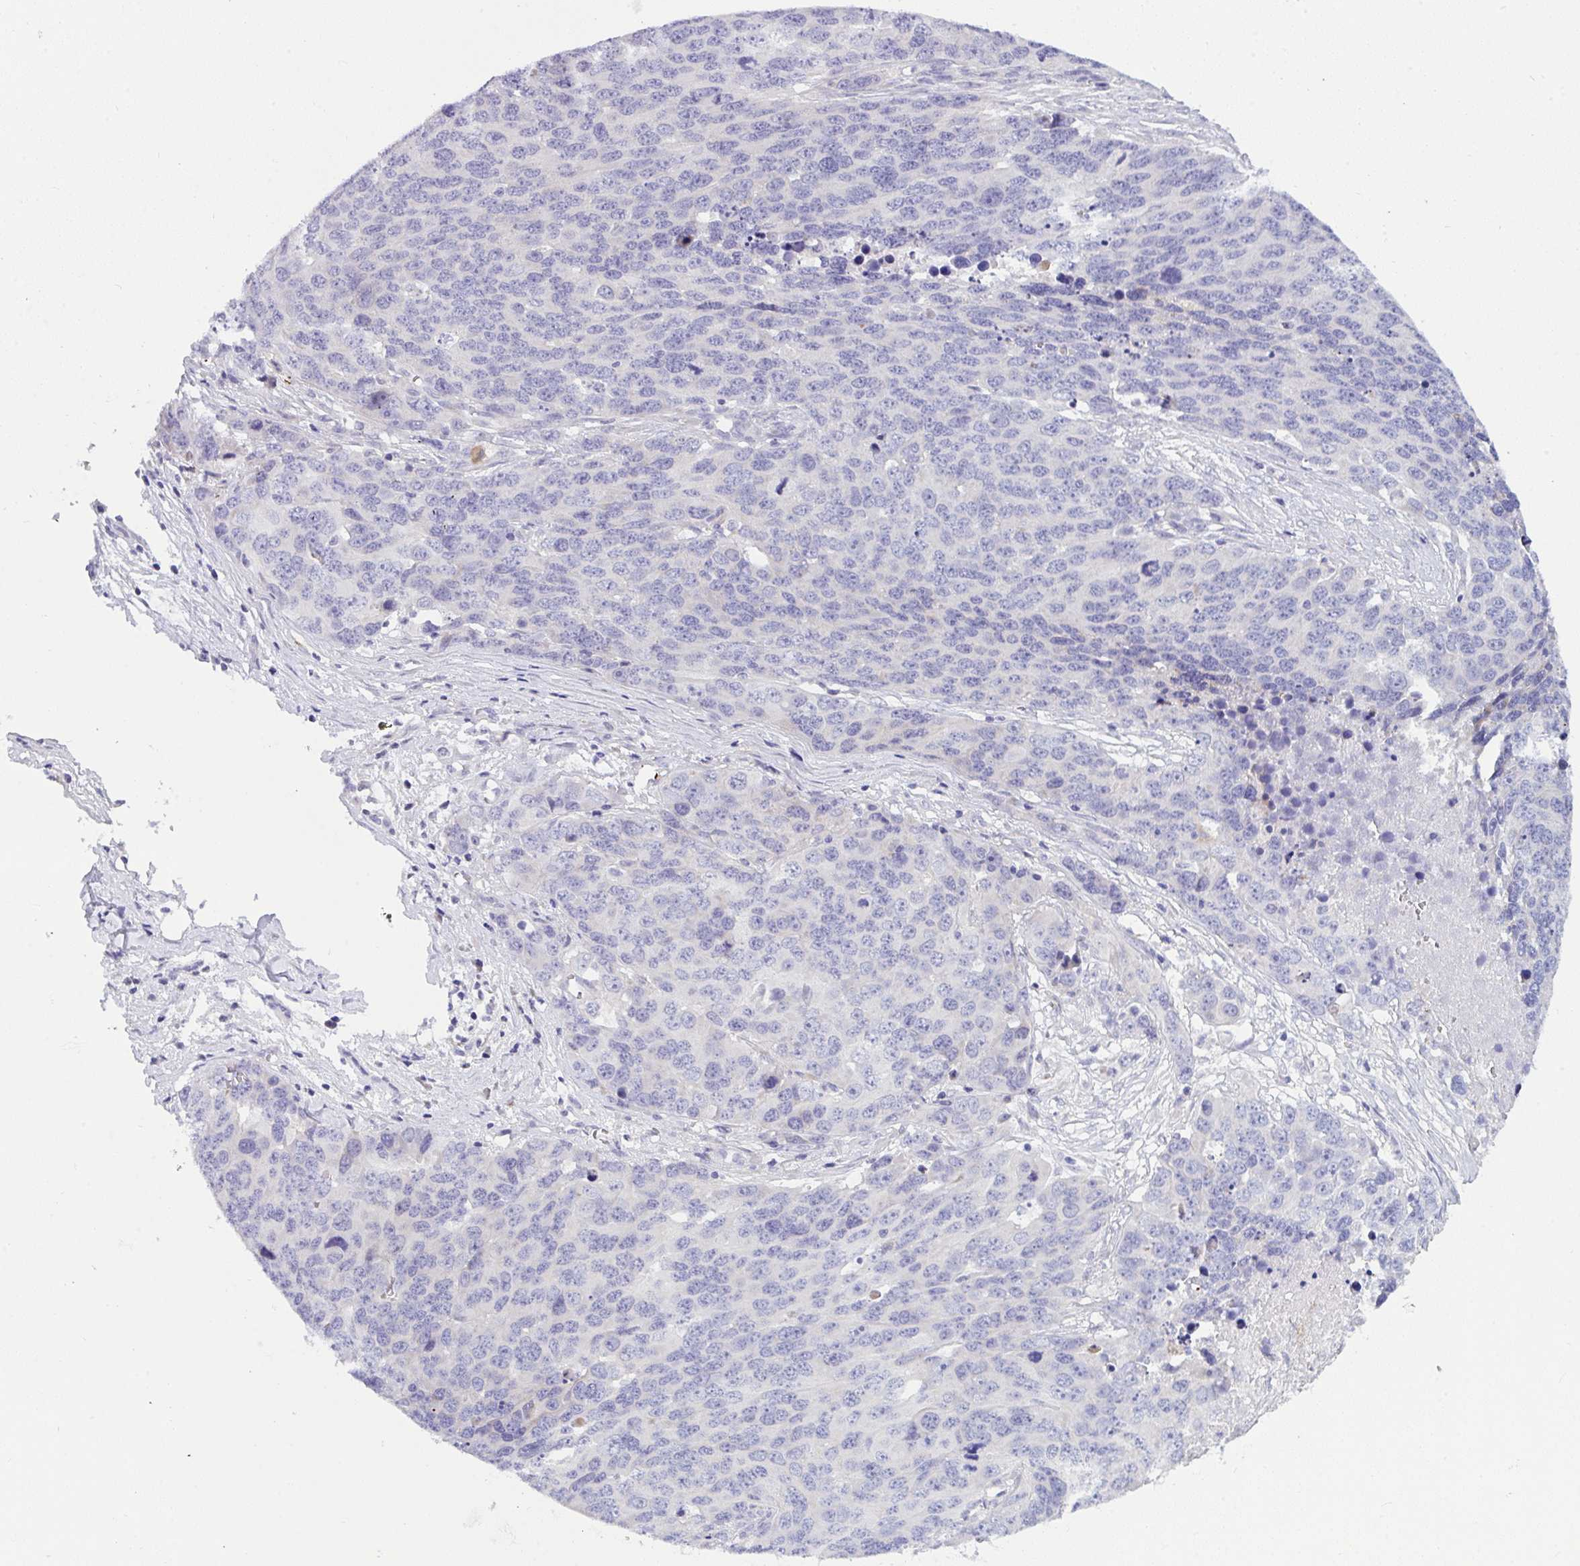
{"staining": {"intensity": "negative", "quantity": "none", "location": "none"}, "tissue": "ovarian cancer", "cell_type": "Tumor cells", "image_type": "cancer", "snomed": [{"axis": "morphology", "description": "Cystadenocarcinoma, serous, NOS"}, {"axis": "topography", "description": "Ovary"}], "caption": "There is no significant staining in tumor cells of ovarian cancer (serous cystadenocarcinoma). (Brightfield microscopy of DAB IHC at high magnification).", "gene": "DTX3", "patient": {"sex": "female", "age": 76}}